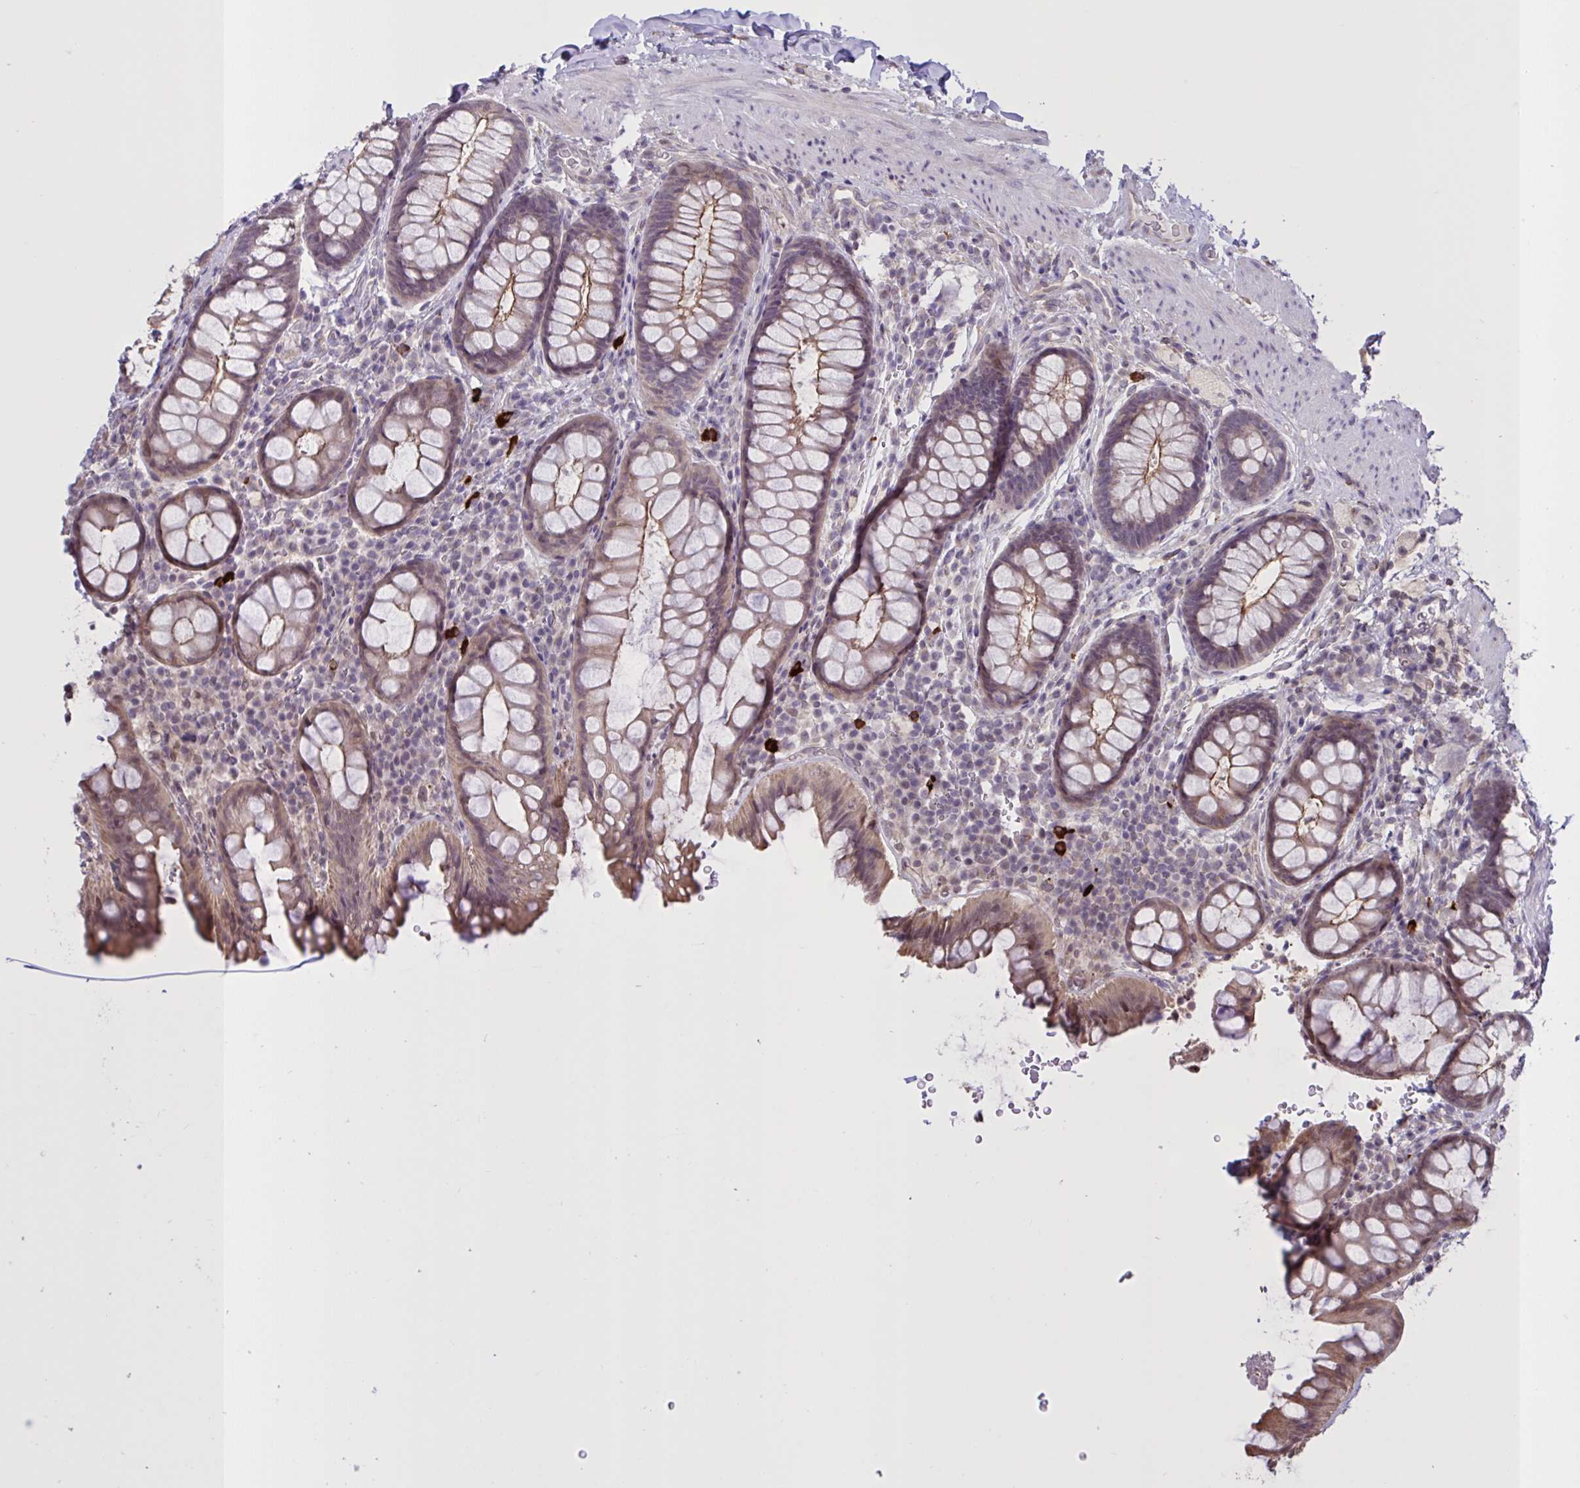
{"staining": {"intensity": "moderate", "quantity": "25%-75%", "location": "cytoplasmic/membranous"}, "tissue": "rectum", "cell_type": "Glandular cells", "image_type": "normal", "snomed": [{"axis": "morphology", "description": "Normal tissue, NOS"}, {"axis": "topography", "description": "Rectum"}, {"axis": "topography", "description": "Peripheral nerve tissue"}], "caption": "Brown immunohistochemical staining in benign rectum displays moderate cytoplasmic/membranous expression in approximately 25%-75% of glandular cells.", "gene": "MRGPRX2", "patient": {"sex": "female", "age": 69}}